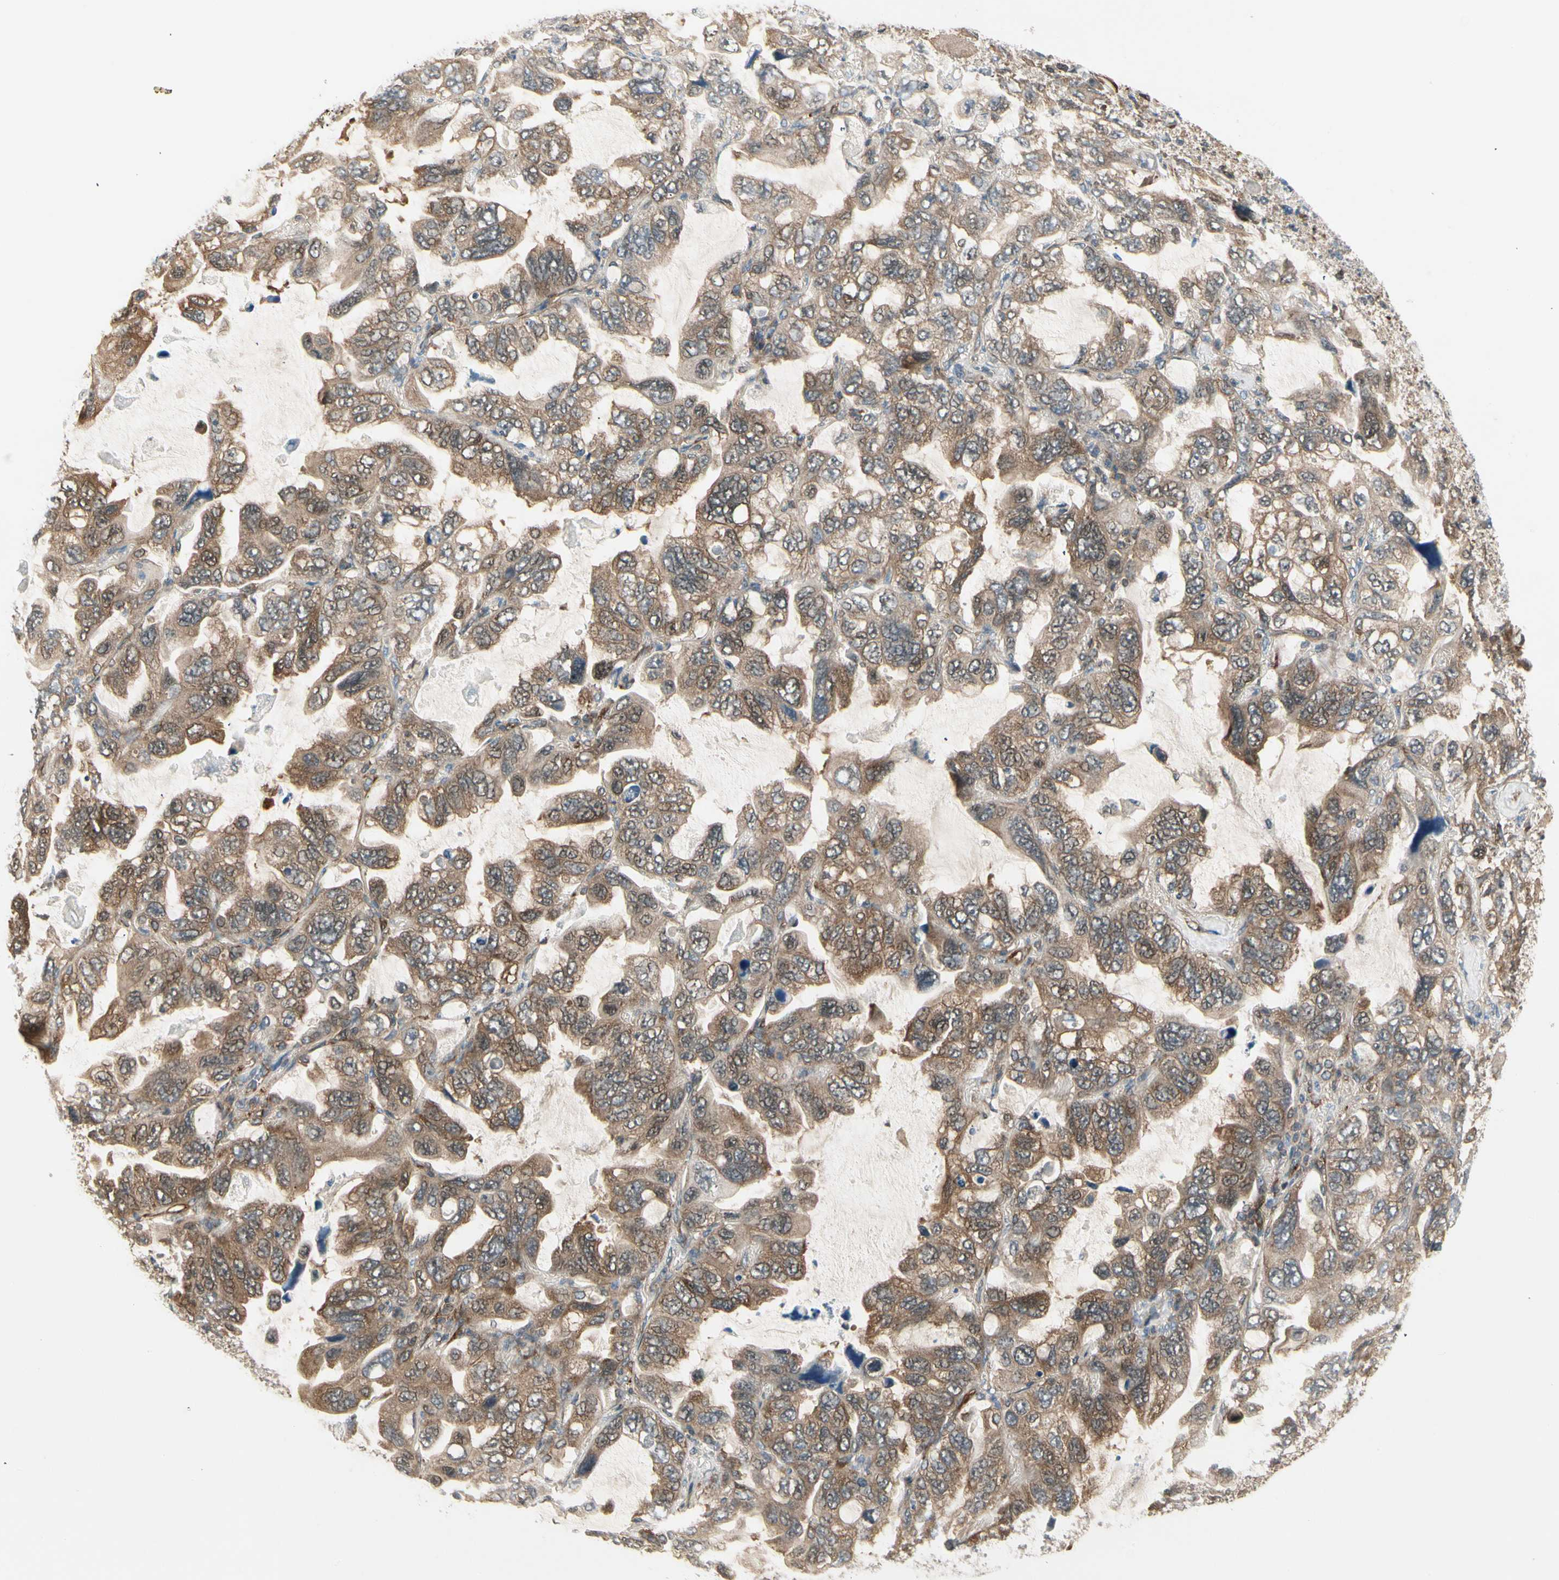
{"staining": {"intensity": "moderate", "quantity": ">75%", "location": "cytoplasmic/membranous"}, "tissue": "lung cancer", "cell_type": "Tumor cells", "image_type": "cancer", "snomed": [{"axis": "morphology", "description": "Squamous cell carcinoma, NOS"}, {"axis": "topography", "description": "Lung"}], "caption": "High-magnification brightfield microscopy of lung squamous cell carcinoma stained with DAB (brown) and counterstained with hematoxylin (blue). tumor cells exhibit moderate cytoplasmic/membranous staining is identified in about>75% of cells.", "gene": "OXSR1", "patient": {"sex": "female", "age": 73}}